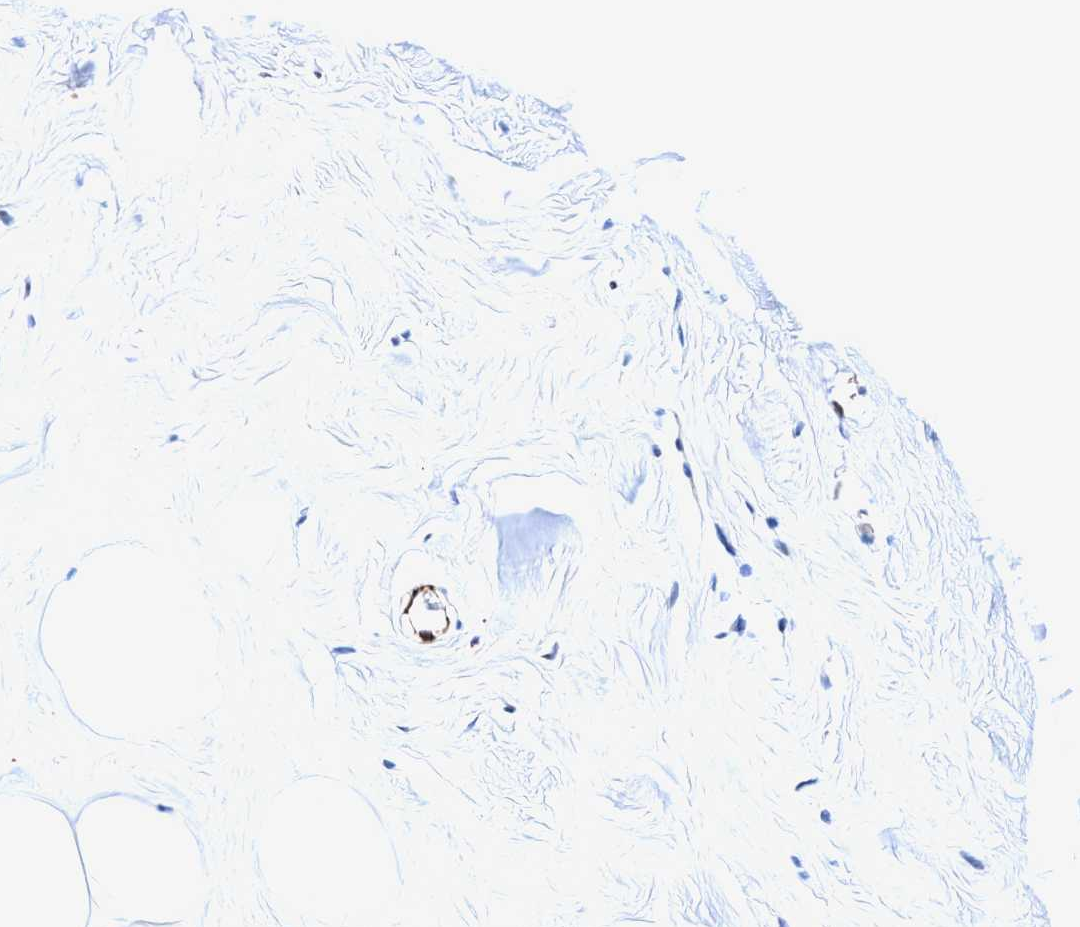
{"staining": {"intensity": "negative", "quantity": "none", "location": "none"}, "tissue": "adipose tissue", "cell_type": "Adipocytes", "image_type": "normal", "snomed": [{"axis": "morphology", "description": "Normal tissue, NOS"}, {"axis": "morphology", "description": "Fibrosis, NOS"}, {"axis": "topography", "description": "Breast"}, {"axis": "topography", "description": "Adipose tissue"}], "caption": "A high-resolution photomicrograph shows IHC staining of unremarkable adipose tissue, which demonstrates no significant expression in adipocytes.", "gene": "UBALD2", "patient": {"sex": "female", "age": 39}}